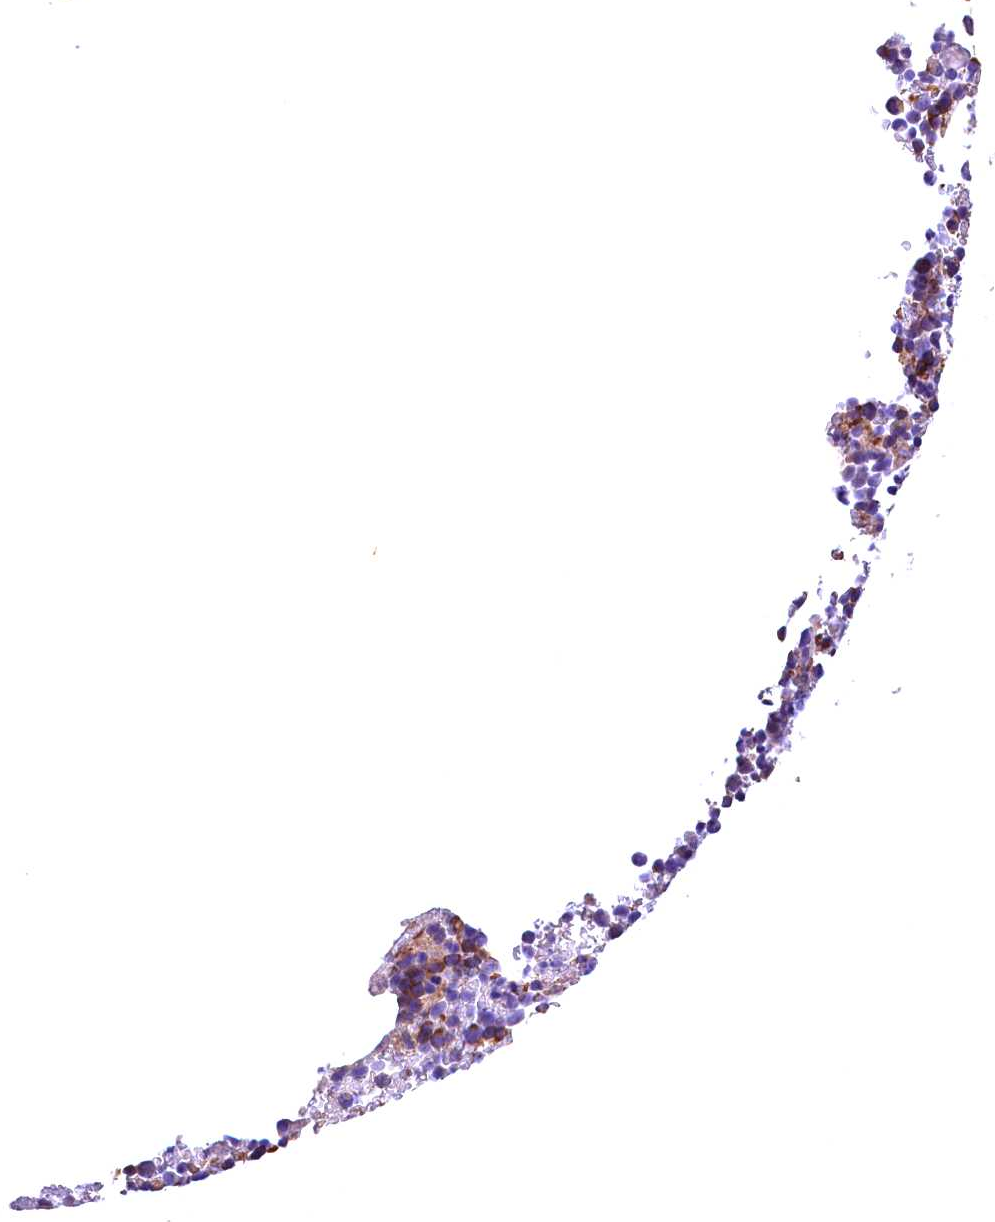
{"staining": {"intensity": "moderate", "quantity": "<25%", "location": "cytoplasmic/membranous"}, "tissue": "bone marrow", "cell_type": "Hematopoietic cells", "image_type": "normal", "snomed": [{"axis": "morphology", "description": "Normal tissue, NOS"}, {"axis": "topography", "description": "Bone marrow"}], "caption": "About <25% of hematopoietic cells in benign human bone marrow show moderate cytoplasmic/membranous protein positivity as visualized by brown immunohistochemical staining.", "gene": "PHAF1", "patient": {"sex": "female", "age": 82}}